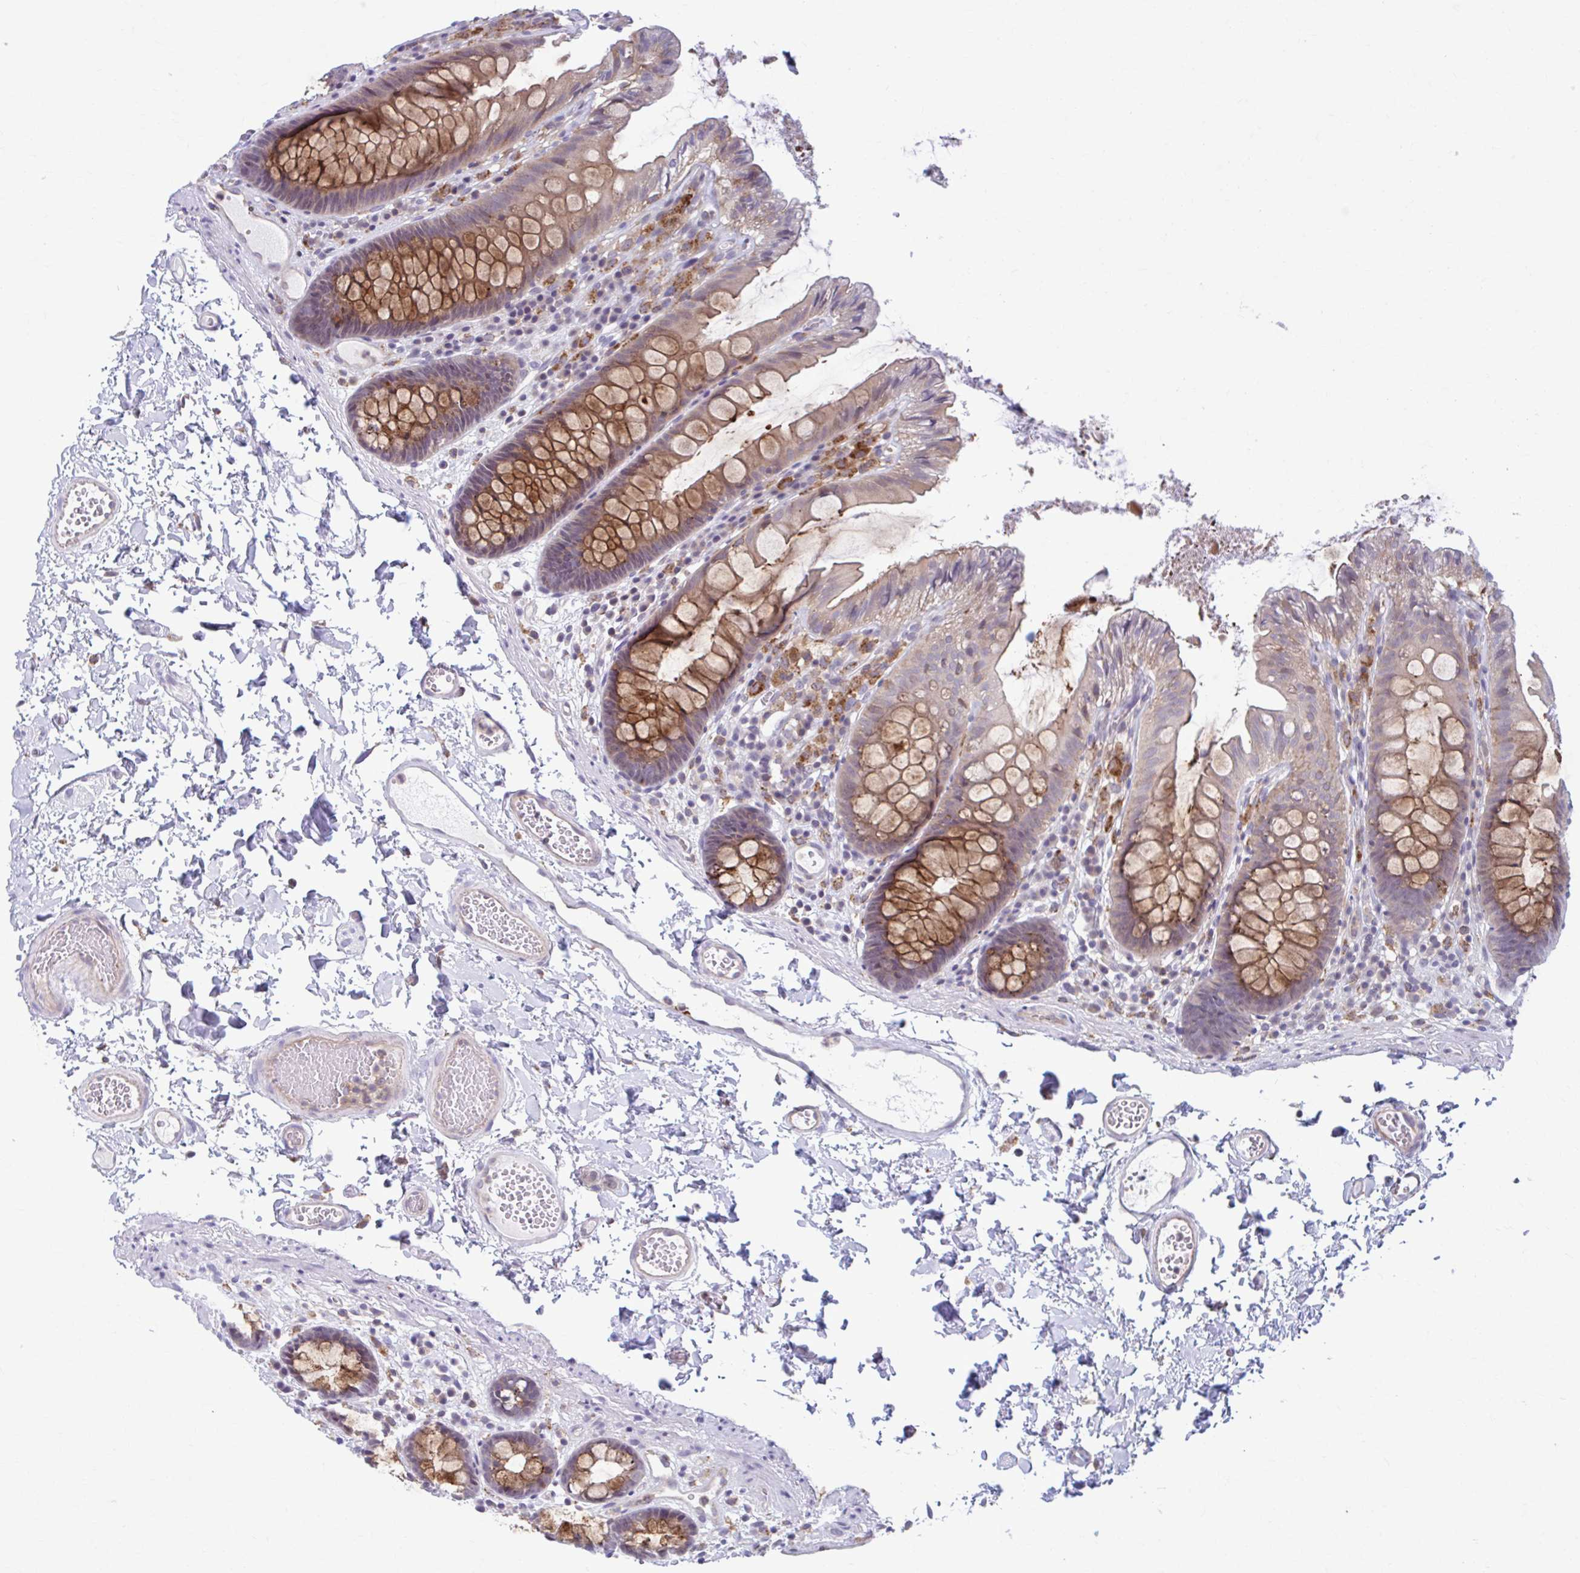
{"staining": {"intensity": "weak", "quantity": ">75%", "location": "cytoplasmic/membranous"}, "tissue": "colon", "cell_type": "Endothelial cells", "image_type": "normal", "snomed": [{"axis": "morphology", "description": "Normal tissue, NOS"}, {"axis": "topography", "description": "Colon"}, {"axis": "topography", "description": "Peripheral nerve tissue"}], "caption": "A brown stain highlights weak cytoplasmic/membranous staining of a protein in endothelial cells of unremarkable colon.", "gene": "ADAT3", "patient": {"sex": "male", "age": 84}}